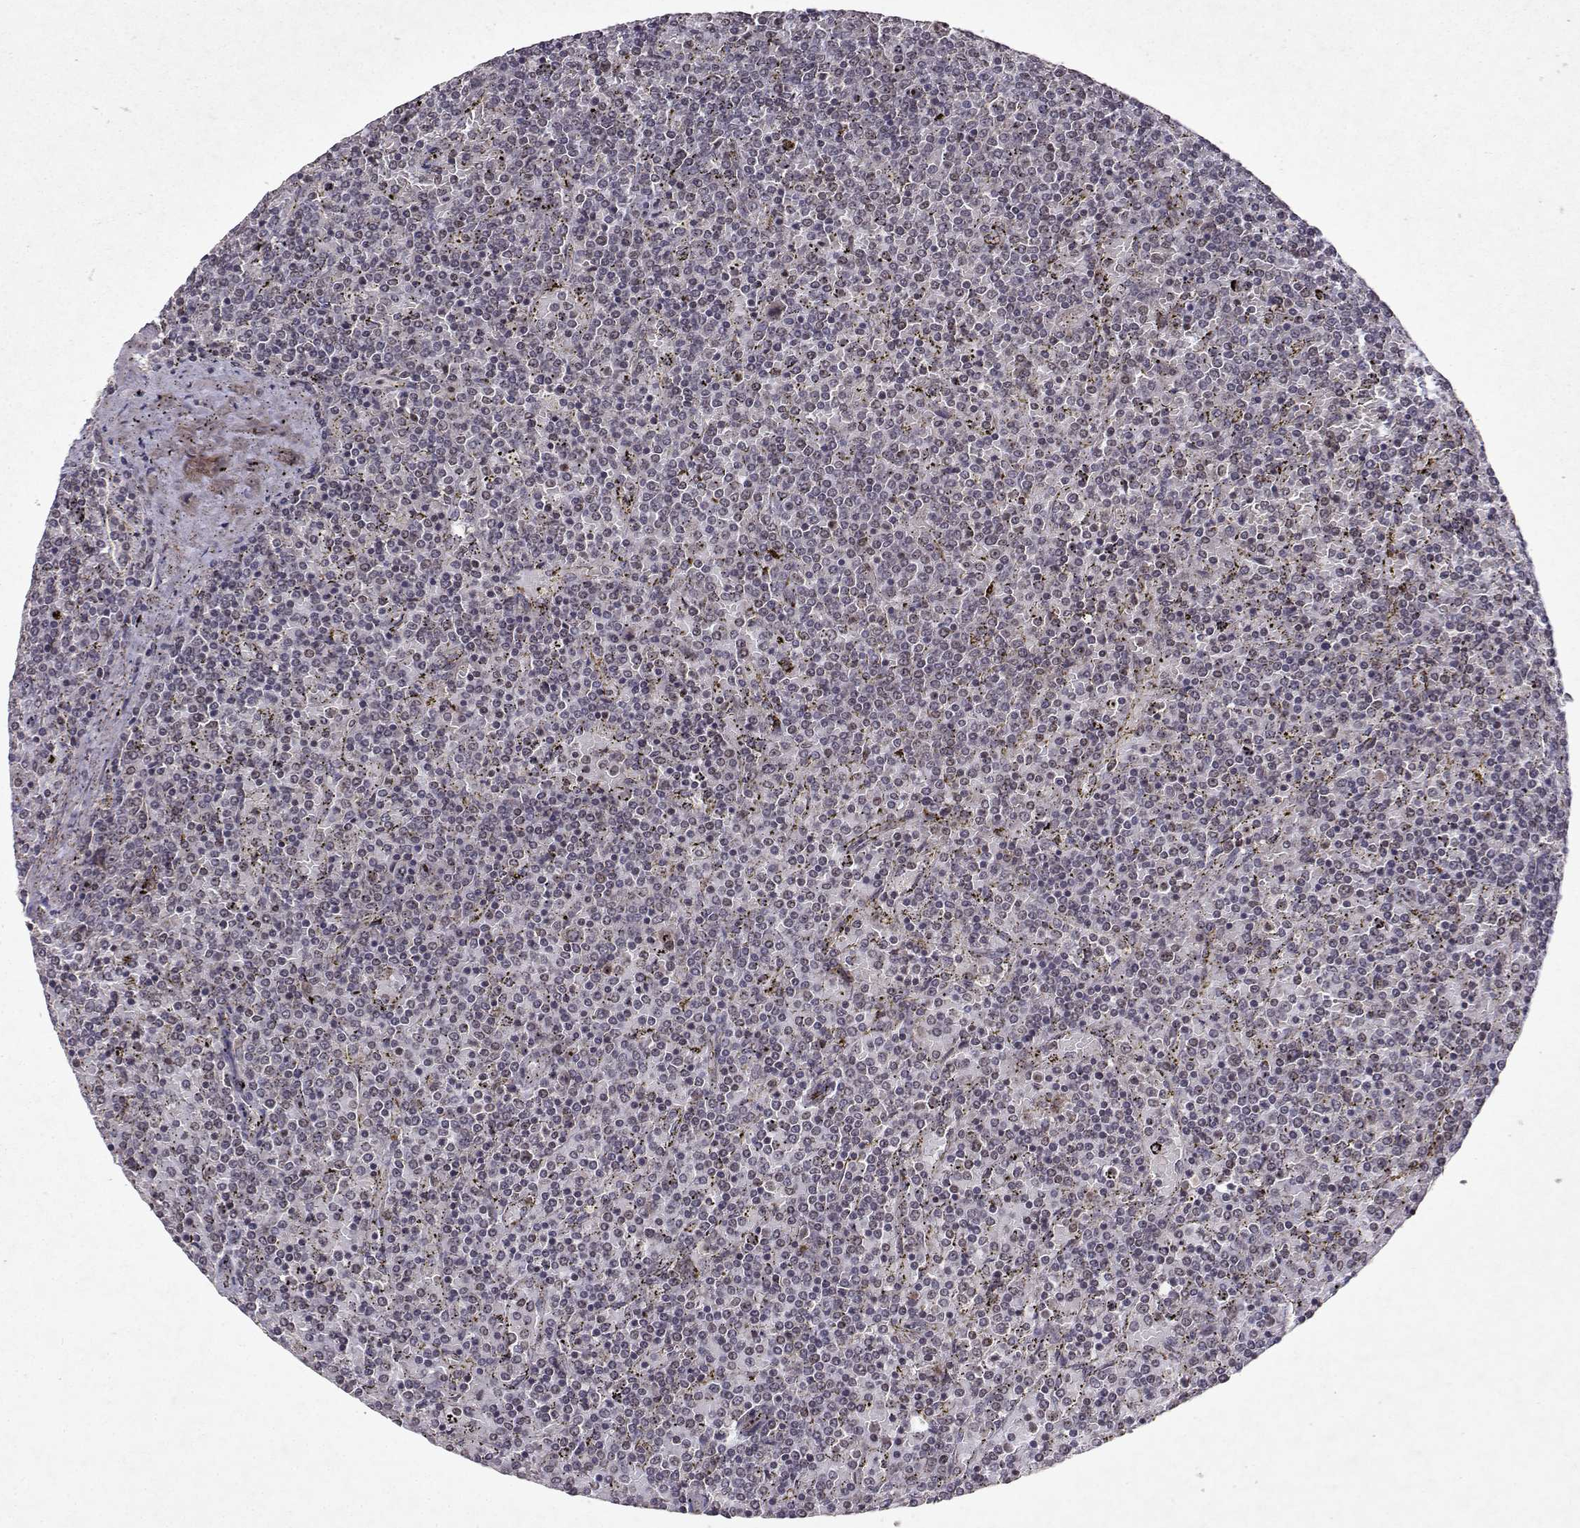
{"staining": {"intensity": "negative", "quantity": "none", "location": "none"}, "tissue": "lymphoma", "cell_type": "Tumor cells", "image_type": "cancer", "snomed": [{"axis": "morphology", "description": "Malignant lymphoma, non-Hodgkin's type, Low grade"}, {"axis": "topography", "description": "Spleen"}], "caption": "A micrograph of human lymphoma is negative for staining in tumor cells.", "gene": "DDX56", "patient": {"sex": "female", "age": 77}}